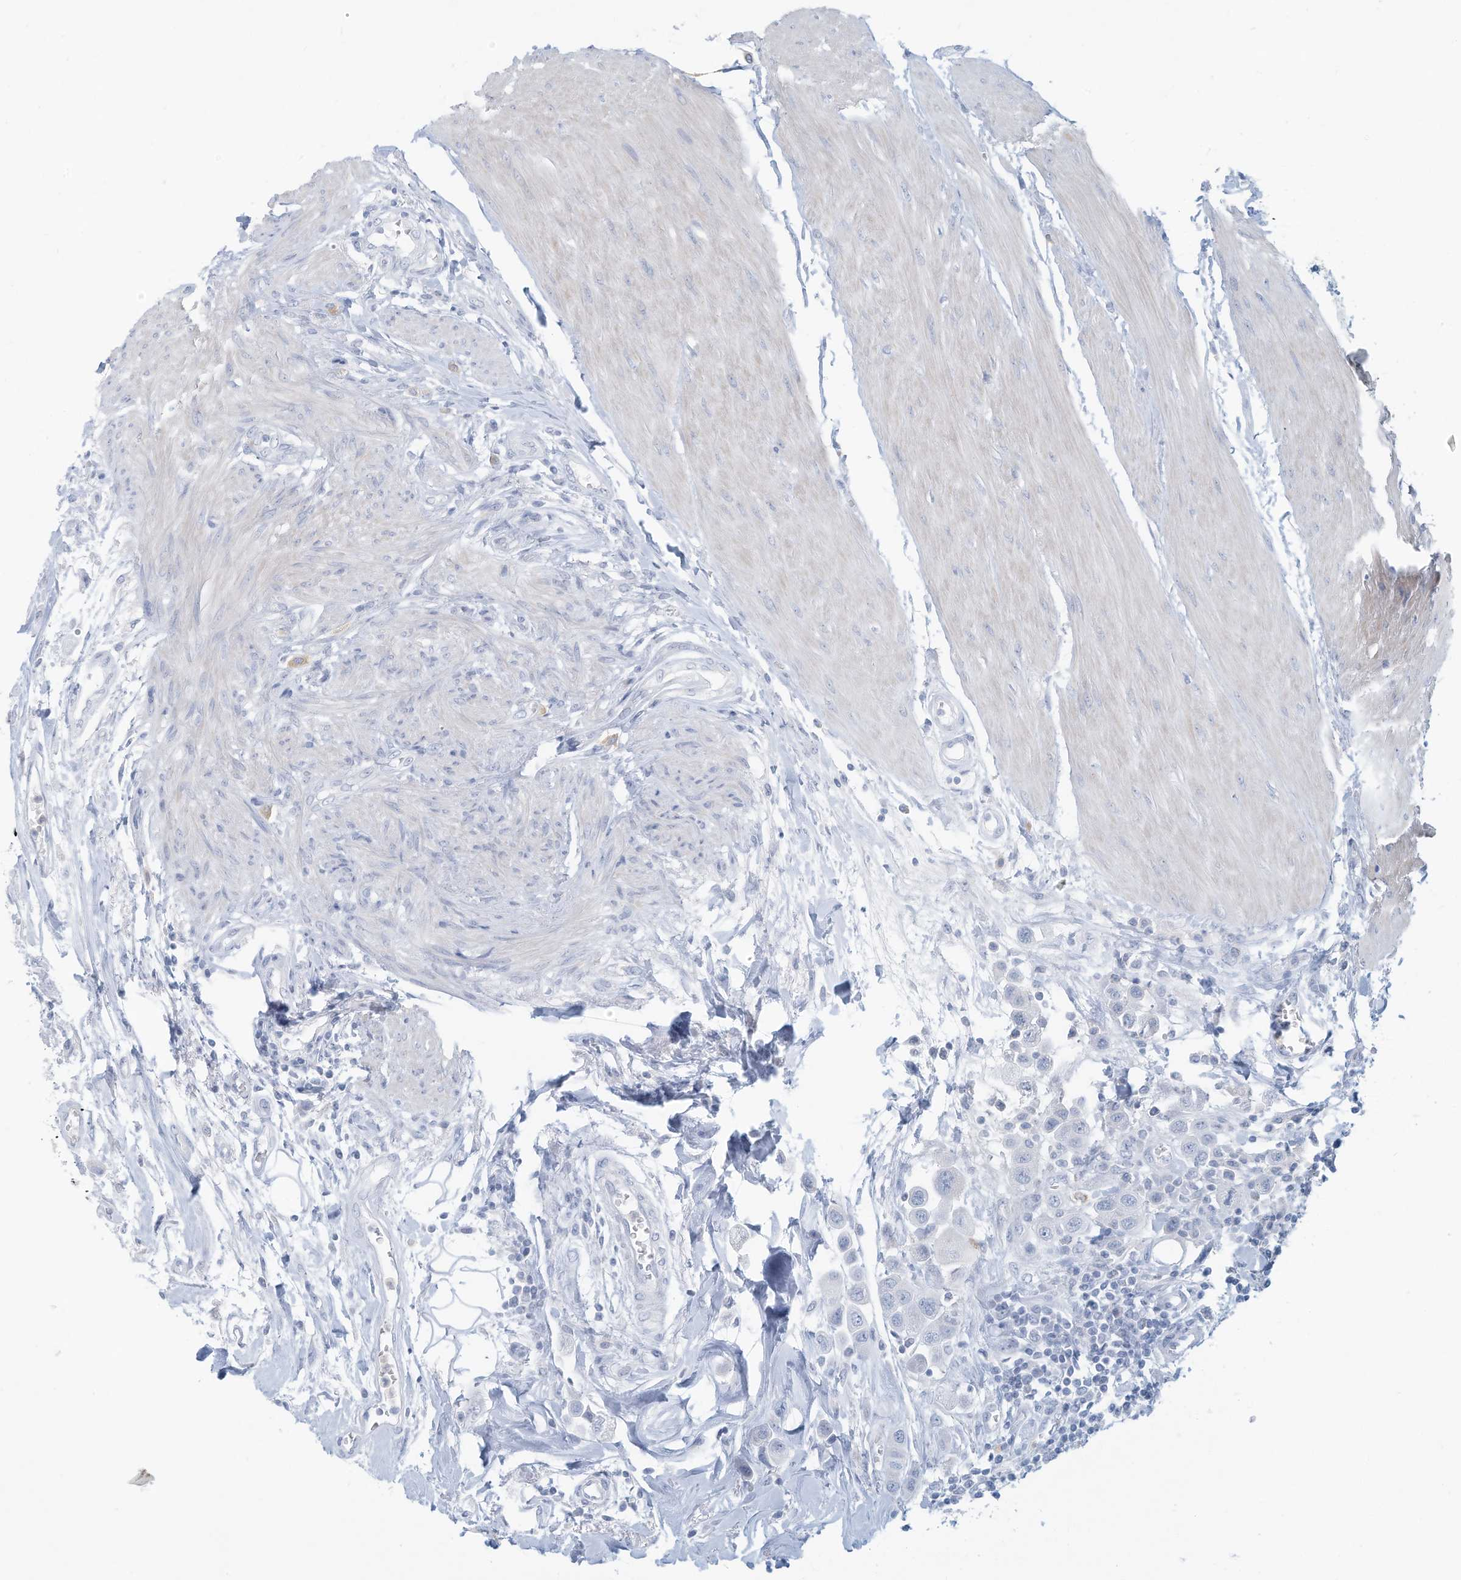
{"staining": {"intensity": "negative", "quantity": "none", "location": "none"}, "tissue": "urothelial cancer", "cell_type": "Tumor cells", "image_type": "cancer", "snomed": [{"axis": "morphology", "description": "Urothelial carcinoma, High grade"}, {"axis": "topography", "description": "Urinary bladder"}], "caption": "Immunohistochemical staining of human urothelial cancer displays no significant staining in tumor cells. Brightfield microscopy of immunohistochemistry (IHC) stained with DAB (3,3'-diaminobenzidine) (brown) and hematoxylin (blue), captured at high magnification.", "gene": "ERI2", "patient": {"sex": "male", "age": 50}}